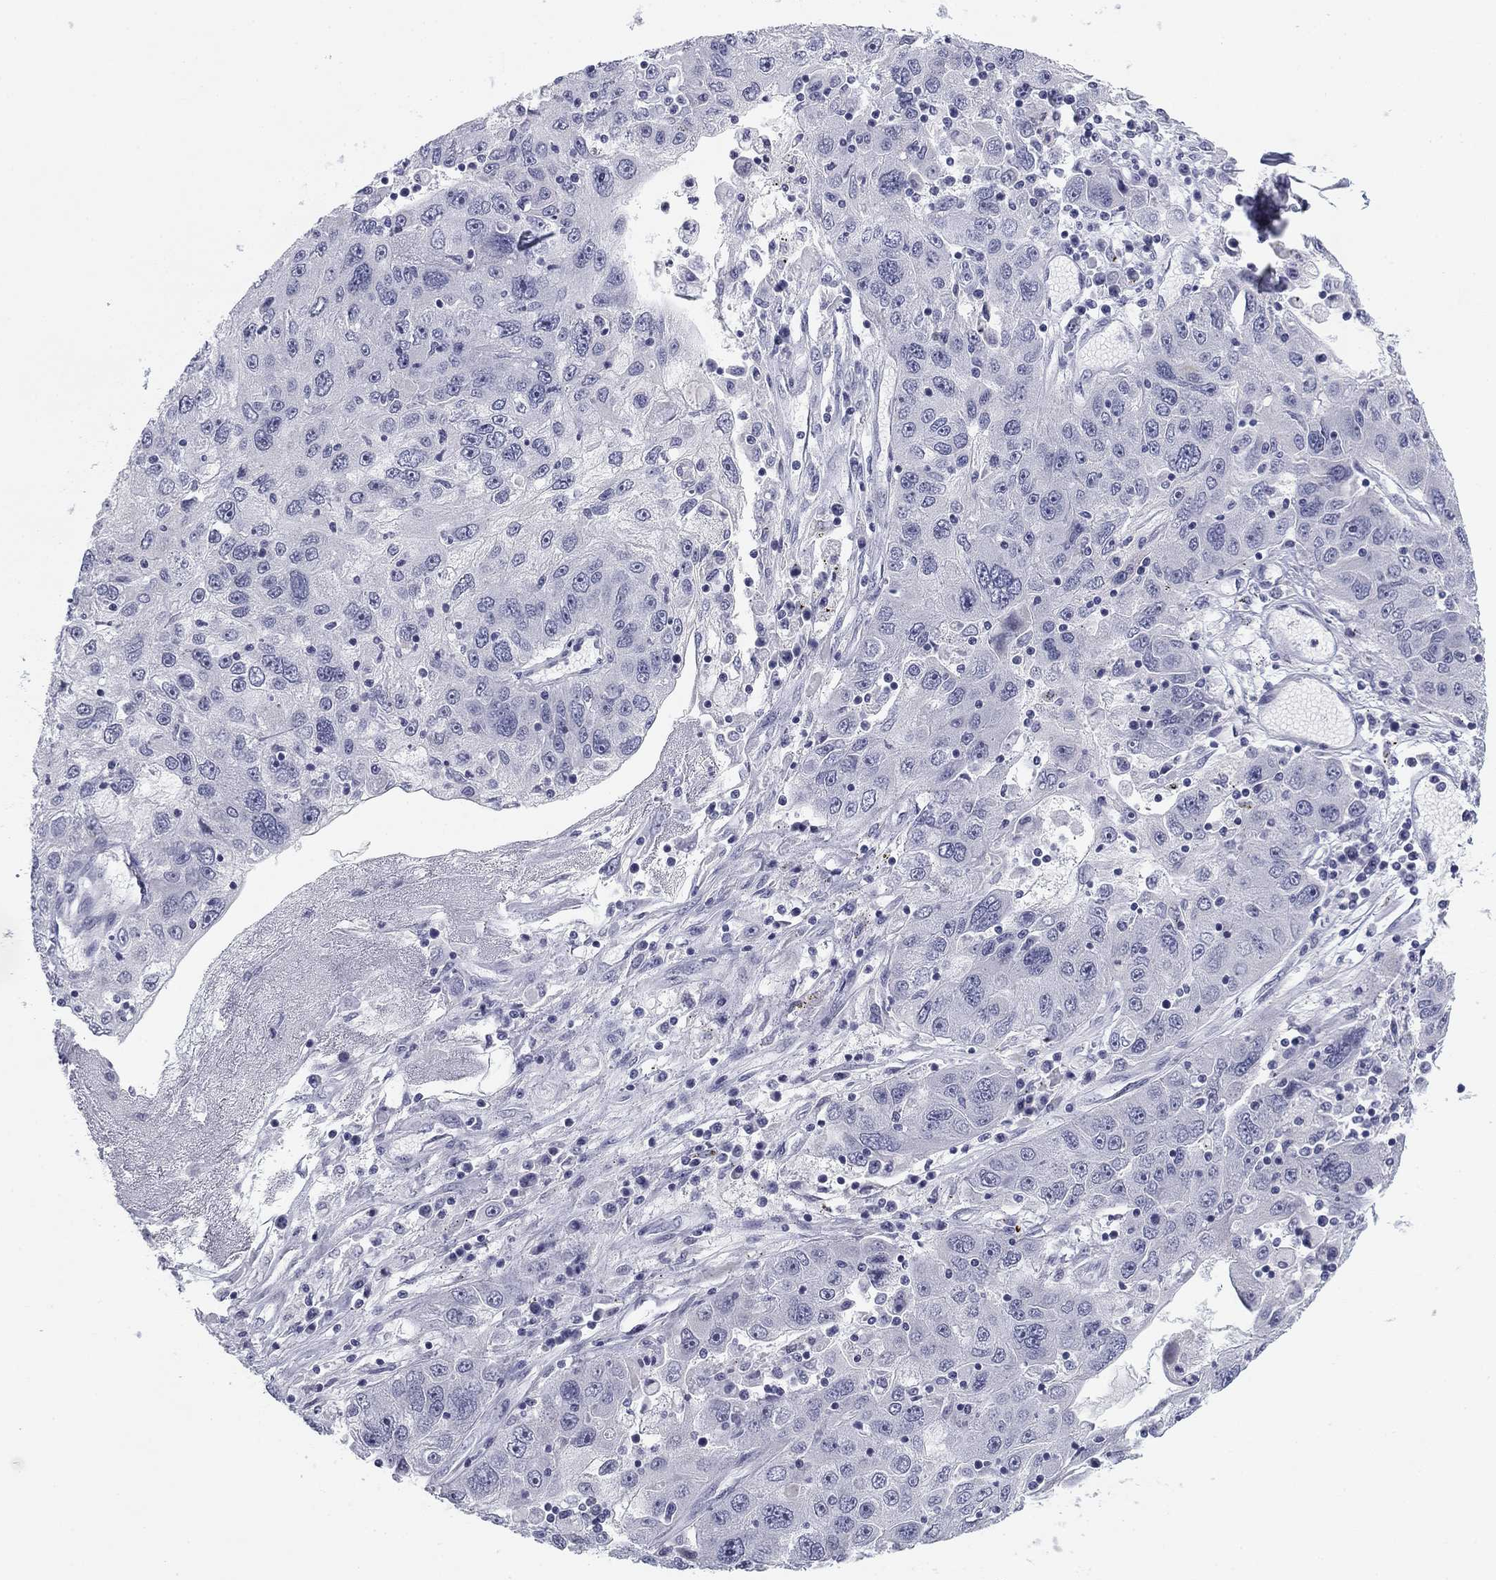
{"staining": {"intensity": "negative", "quantity": "none", "location": "none"}, "tissue": "stomach cancer", "cell_type": "Tumor cells", "image_type": "cancer", "snomed": [{"axis": "morphology", "description": "Adenocarcinoma, NOS"}, {"axis": "topography", "description": "Stomach"}], "caption": "IHC of human stomach cancer shows no staining in tumor cells.", "gene": "PRPH", "patient": {"sex": "male", "age": 56}}